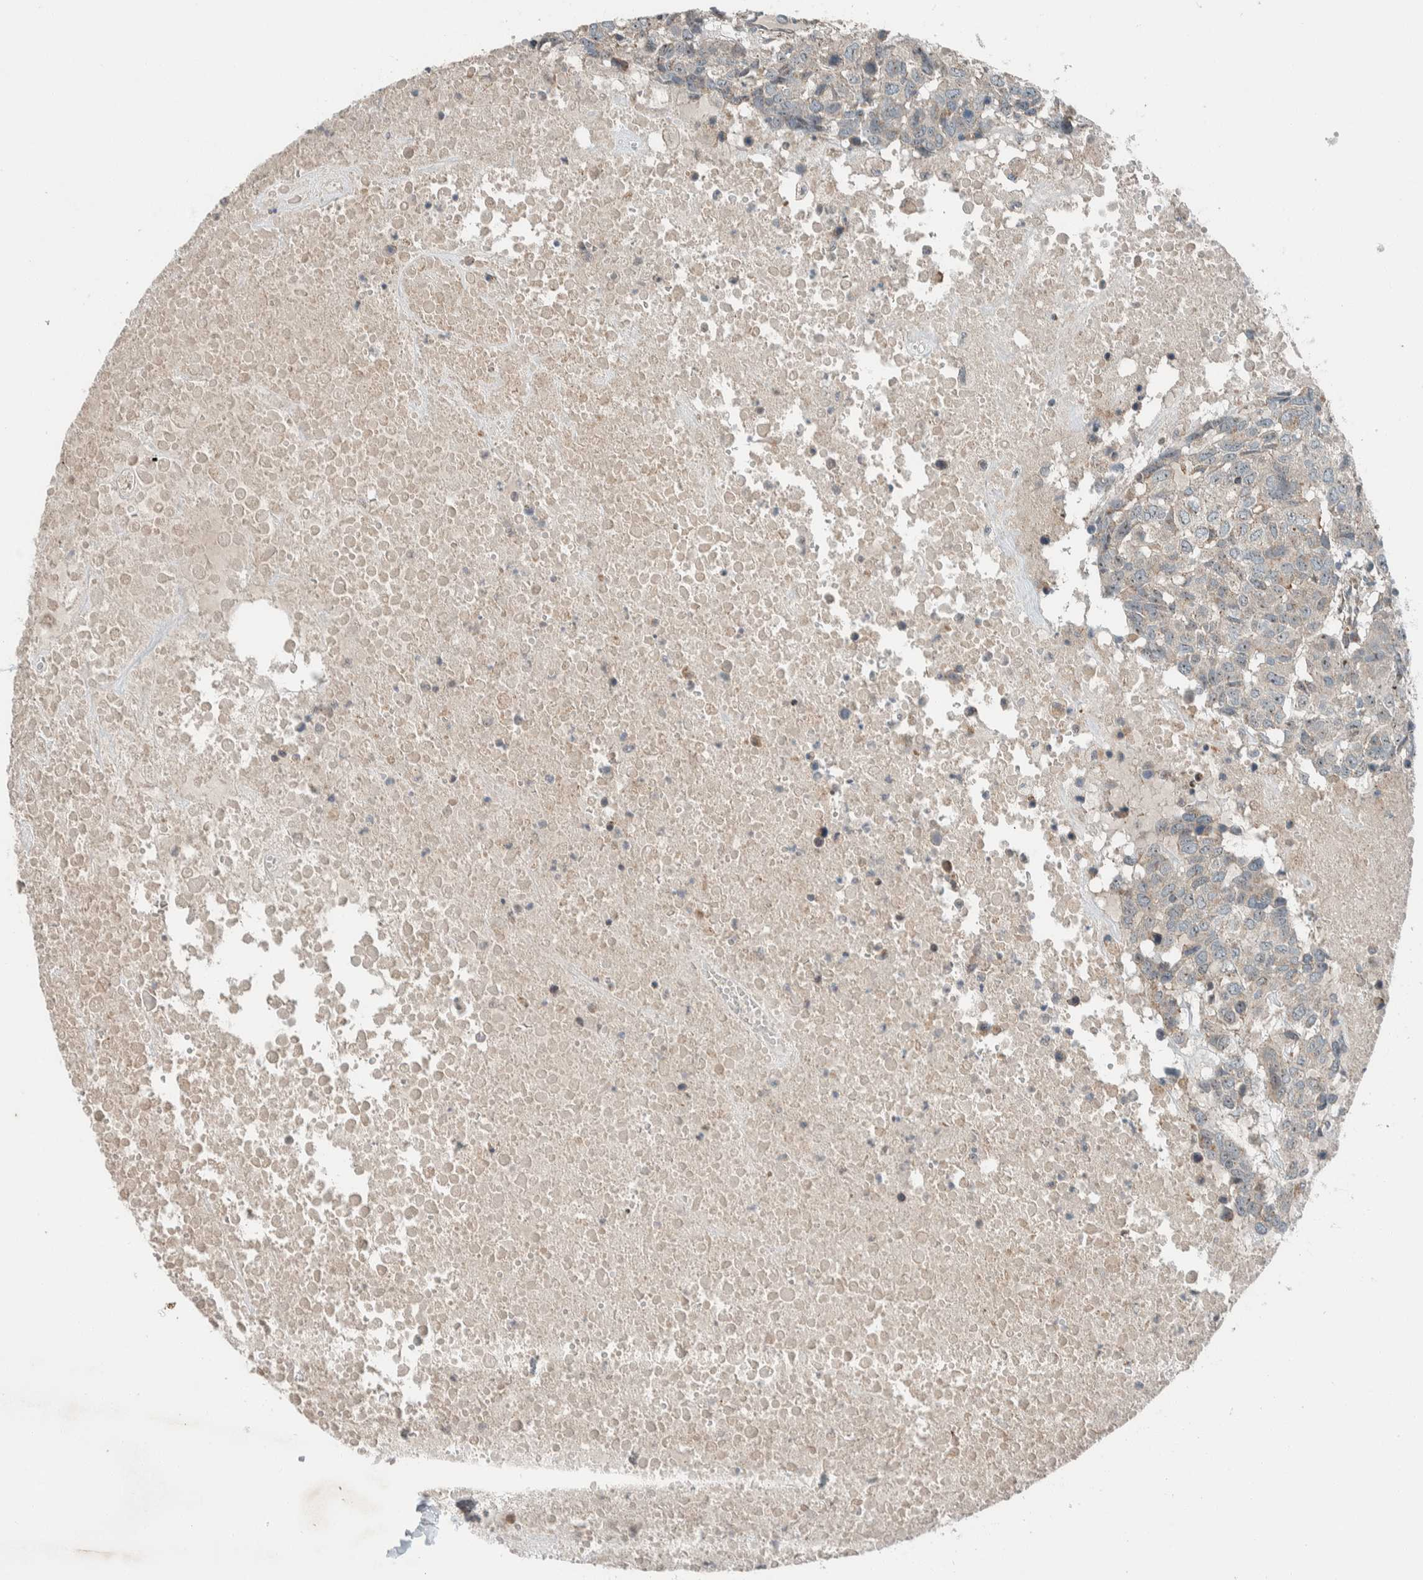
{"staining": {"intensity": "negative", "quantity": "none", "location": "none"}, "tissue": "head and neck cancer", "cell_type": "Tumor cells", "image_type": "cancer", "snomed": [{"axis": "morphology", "description": "Squamous cell carcinoma, NOS"}, {"axis": "topography", "description": "Head-Neck"}], "caption": "High power microscopy micrograph of an immunohistochemistry micrograph of squamous cell carcinoma (head and neck), revealing no significant expression in tumor cells. (Immunohistochemistry, brightfield microscopy, high magnification).", "gene": "SLFN12L", "patient": {"sex": "male", "age": 66}}